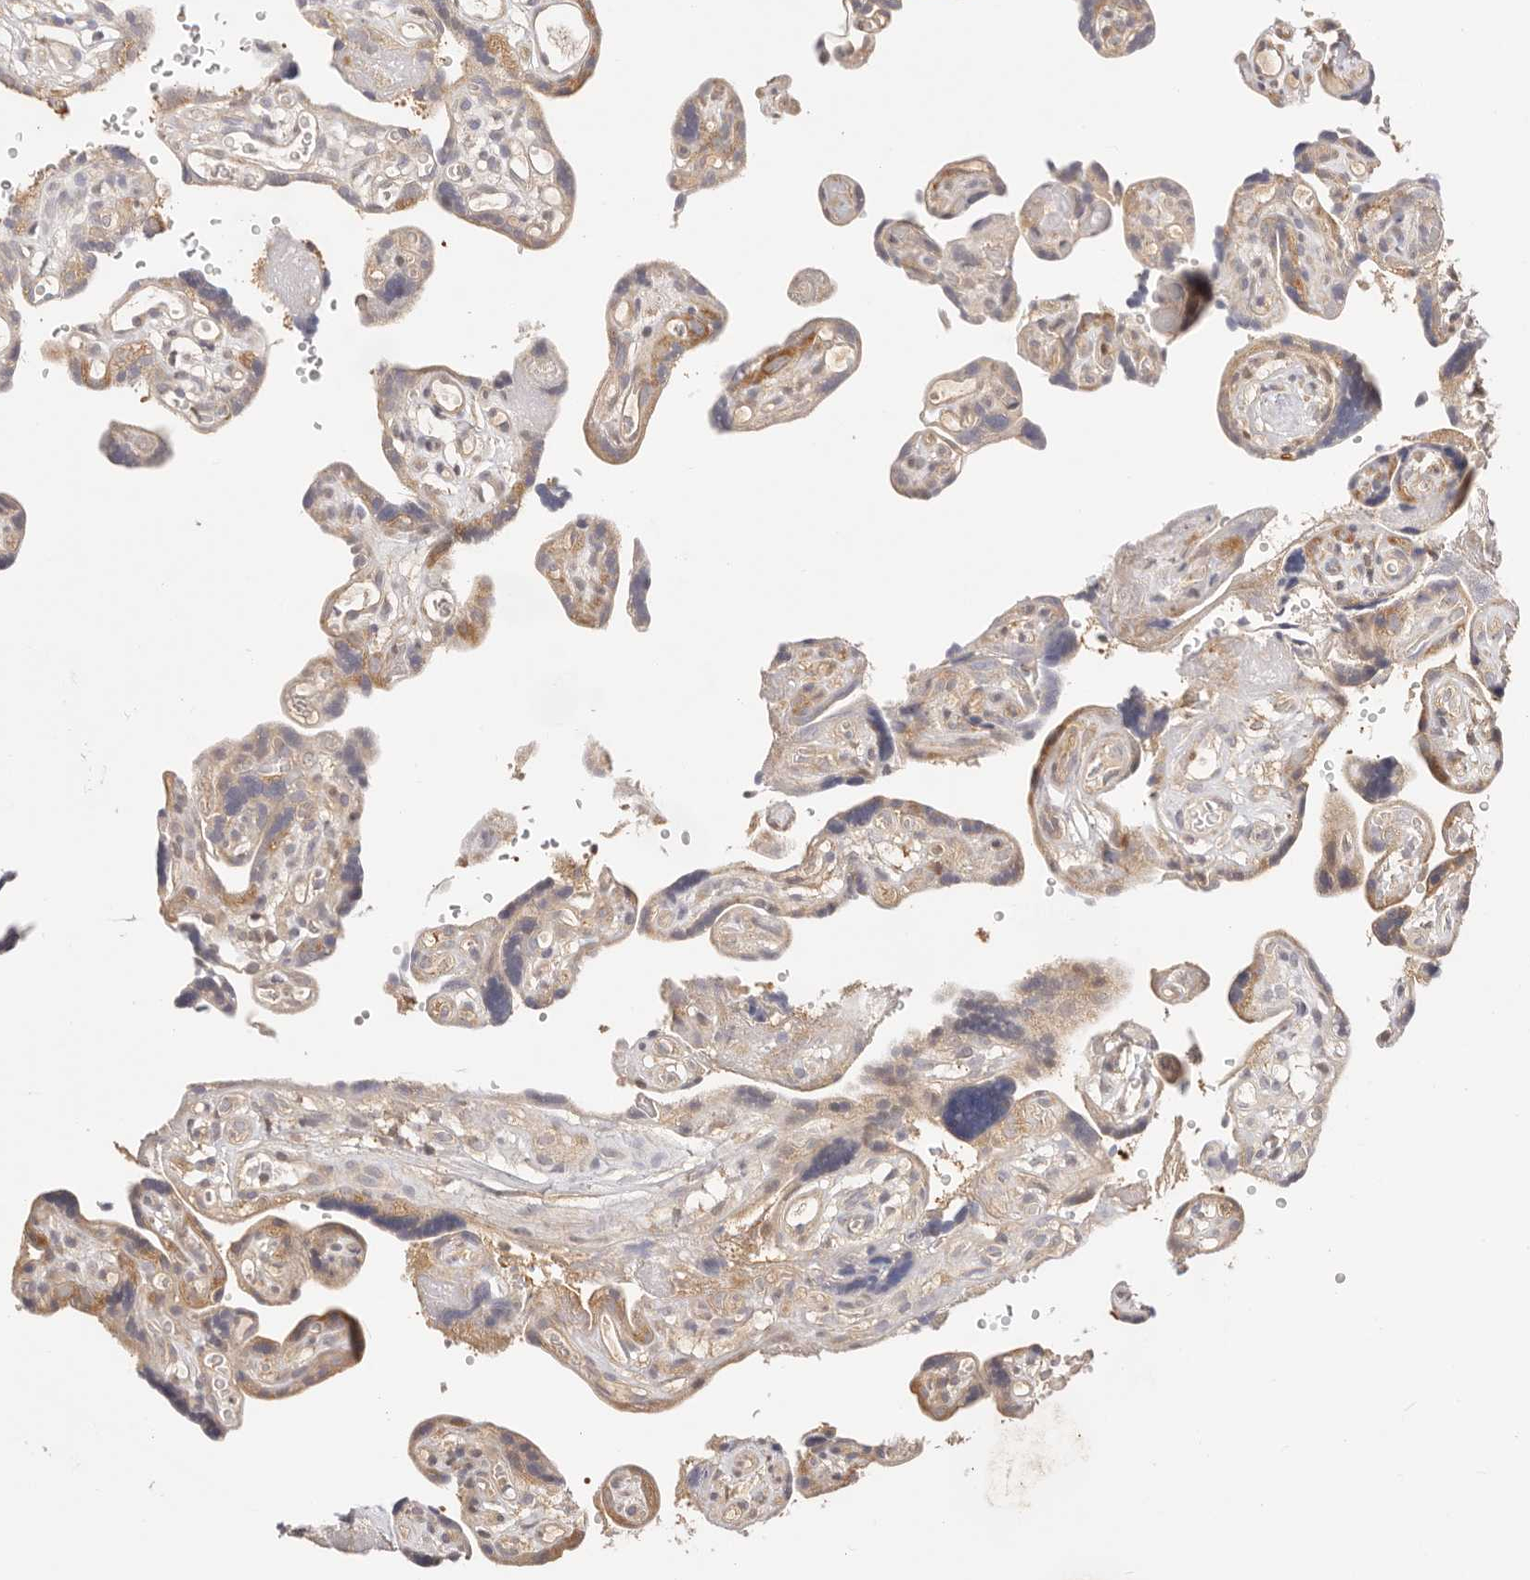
{"staining": {"intensity": "moderate", "quantity": "25%-75%", "location": "cytoplasmic/membranous"}, "tissue": "placenta", "cell_type": "Decidual cells", "image_type": "normal", "snomed": [{"axis": "morphology", "description": "Normal tissue, NOS"}, {"axis": "topography", "description": "Placenta"}], "caption": "The photomicrograph demonstrates staining of normal placenta, revealing moderate cytoplasmic/membranous protein positivity (brown color) within decidual cells.", "gene": "KCMF1", "patient": {"sex": "female", "age": 30}}